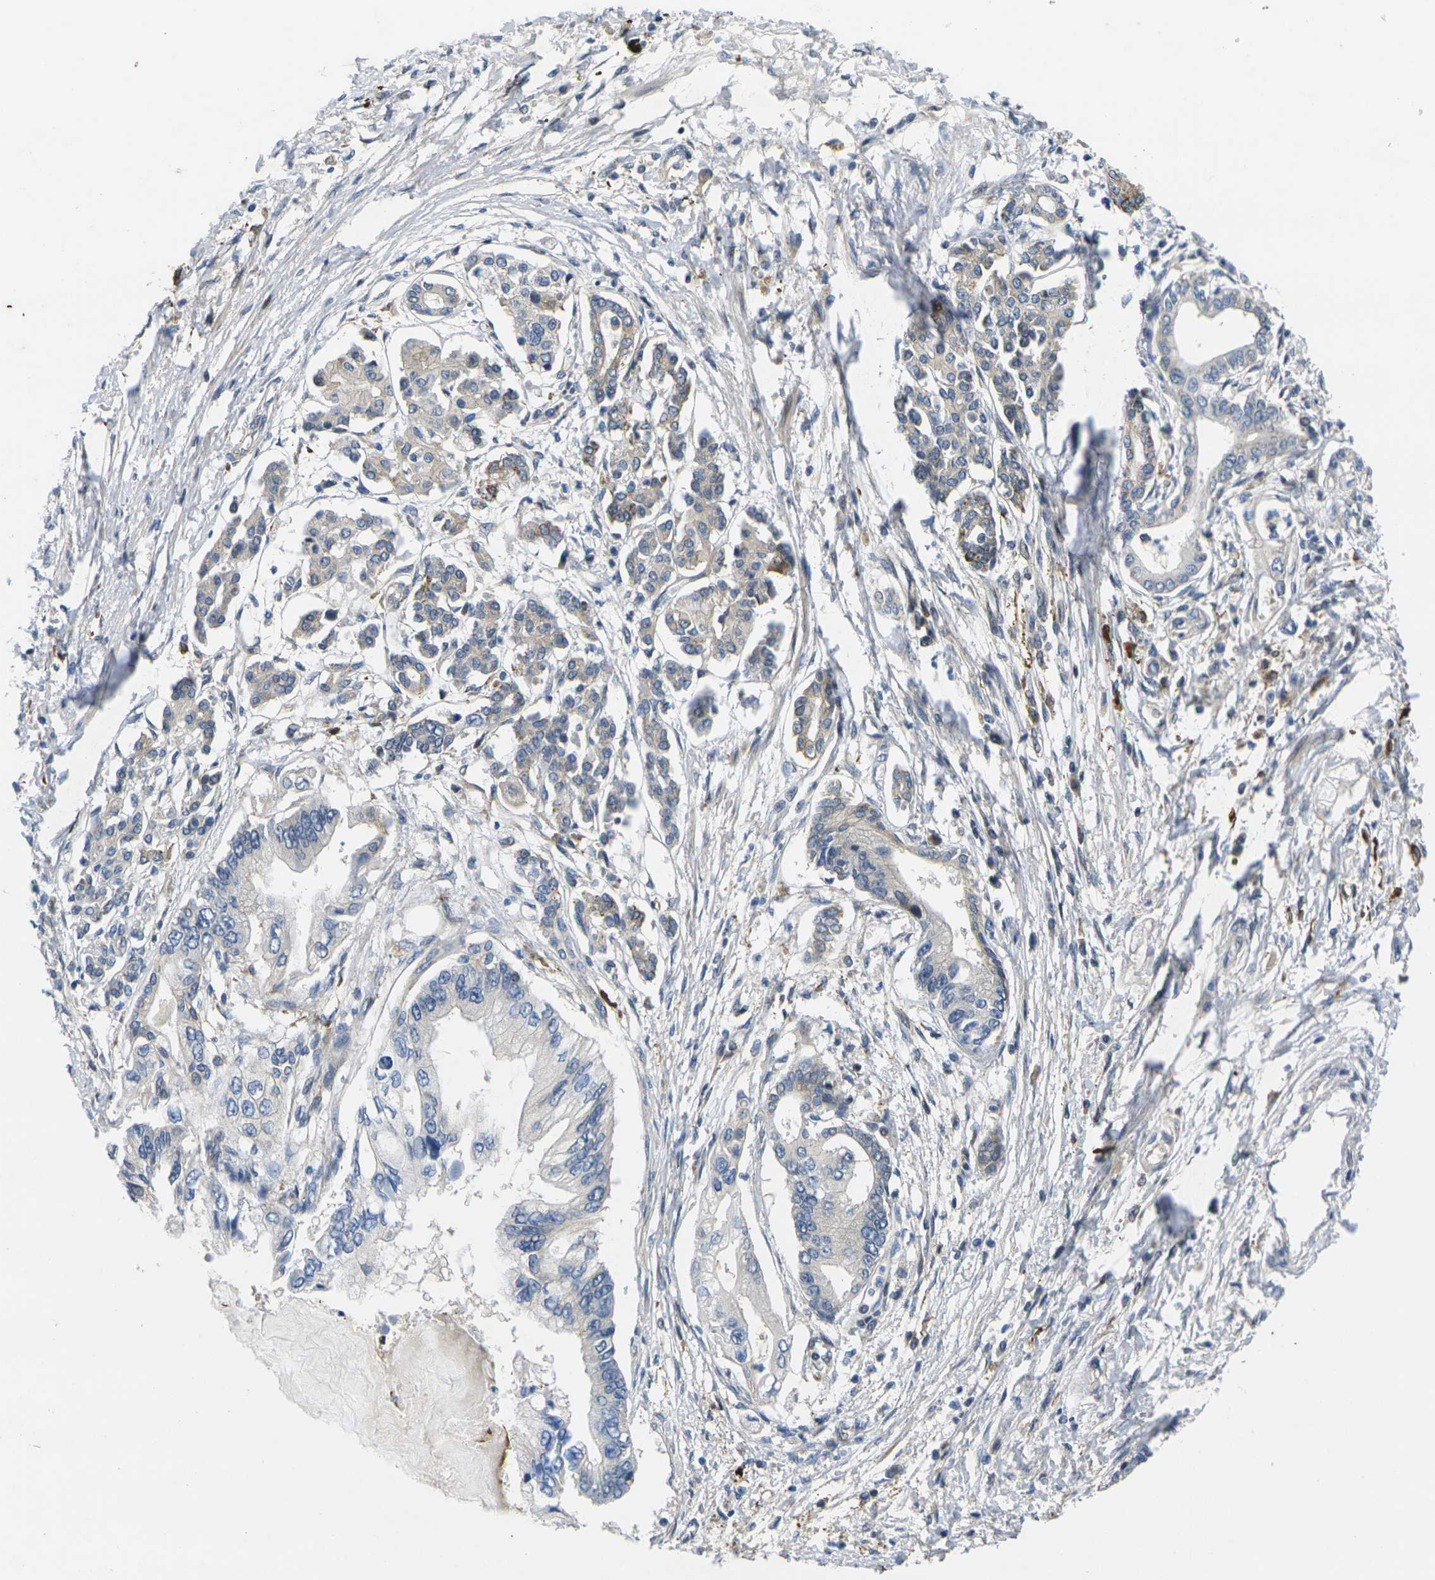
{"staining": {"intensity": "weak", "quantity": "<25%", "location": "cytoplasmic/membranous"}, "tissue": "pancreatic cancer", "cell_type": "Tumor cells", "image_type": "cancer", "snomed": [{"axis": "morphology", "description": "Adenocarcinoma, NOS"}, {"axis": "topography", "description": "Pancreas"}], "caption": "This is an immunohistochemistry micrograph of adenocarcinoma (pancreatic). There is no expression in tumor cells.", "gene": "ROBO2", "patient": {"sex": "male", "age": 56}}